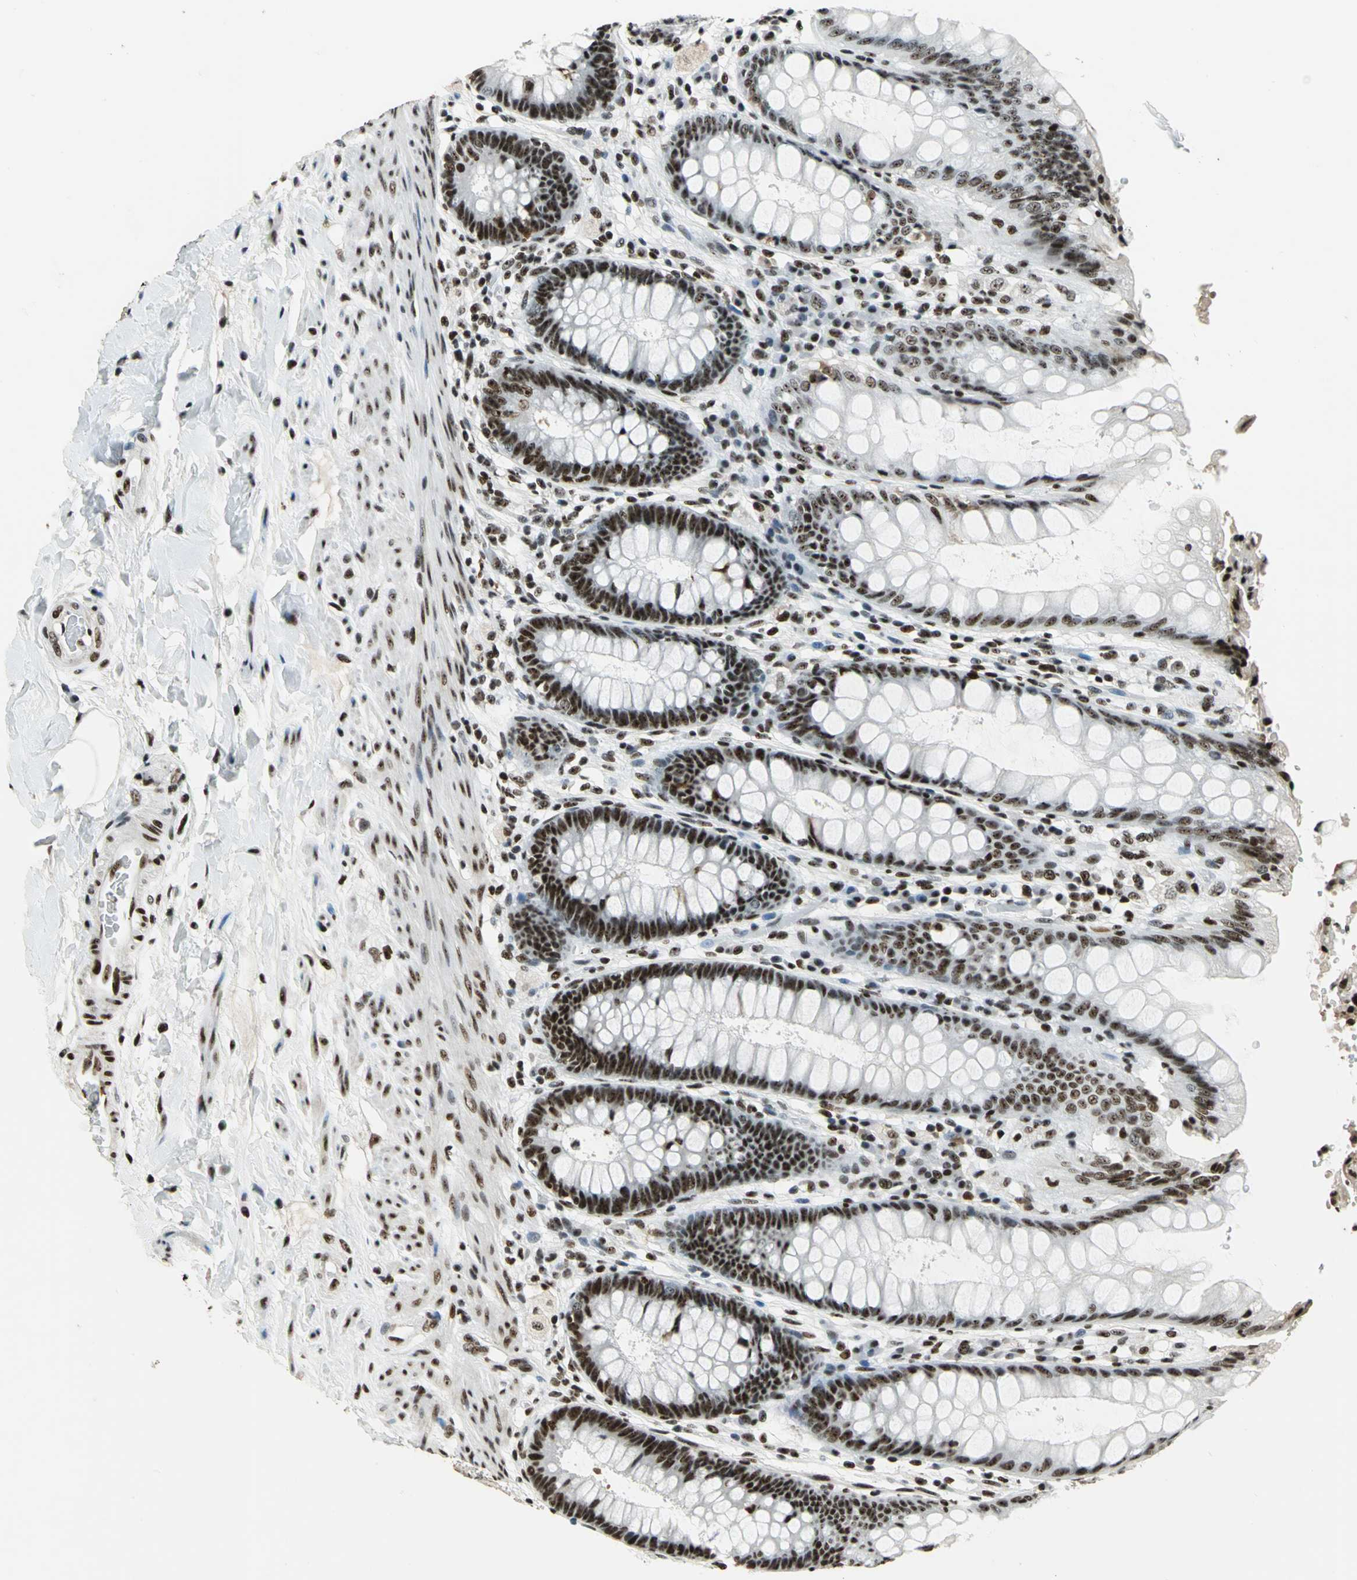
{"staining": {"intensity": "strong", "quantity": ">75%", "location": "nuclear"}, "tissue": "rectum", "cell_type": "Glandular cells", "image_type": "normal", "snomed": [{"axis": "morphology", "description": "Normal tissue, NOS"}, {"axis": "topography", "description": "Rectum"}], "caption": "Glandular cells display high levels of strong nuclear positivity in about >75% of cells in normal human rectum.", "gene": "UBTF", "patient": {"sex": "female", "age": 46}}